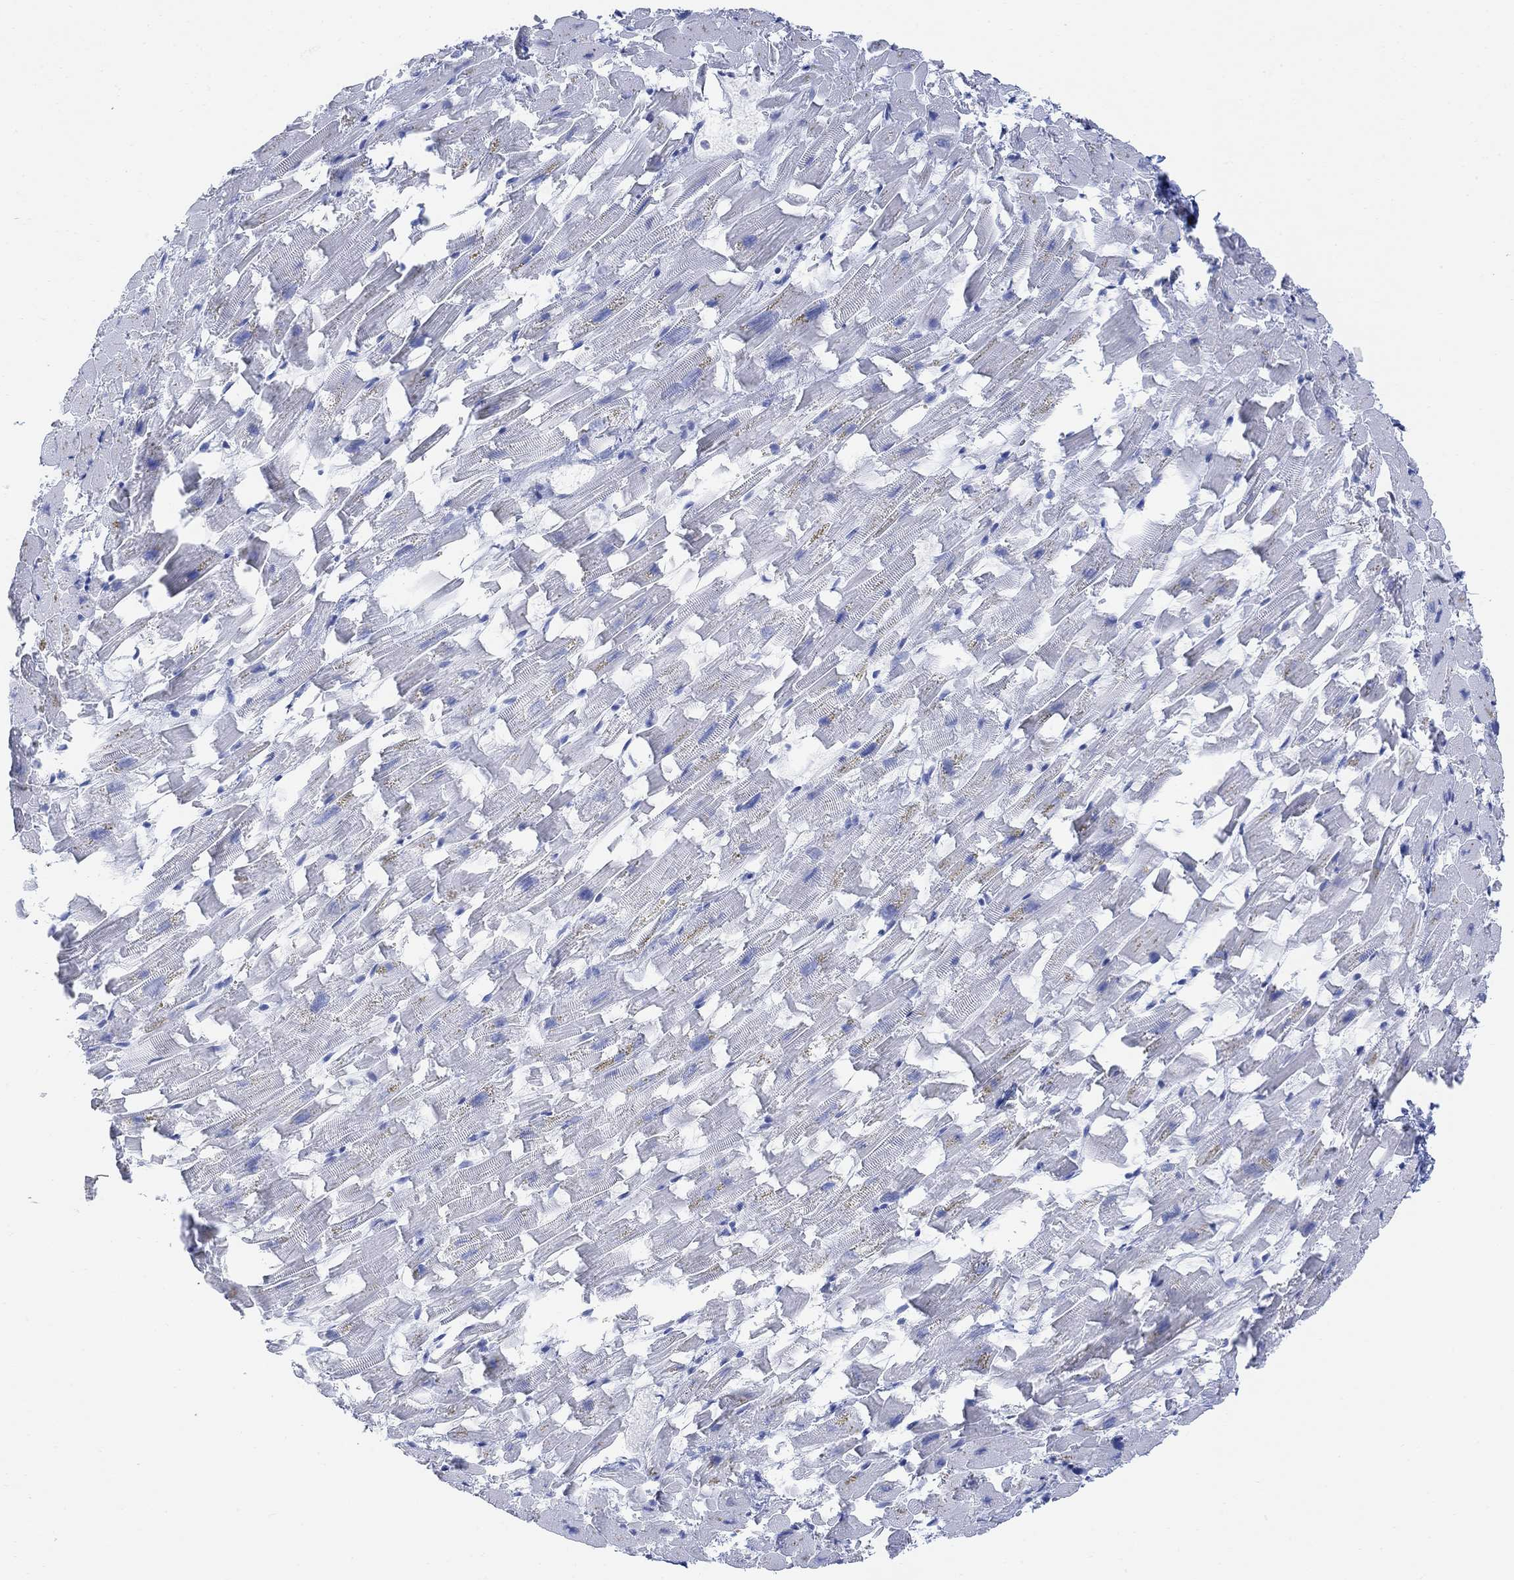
{"staining": {"intensity": "negative", "quantity": "none", "location": "none"}, "tissue": "heart muscle", "cell_type": "Cardiomyocytes", "image_type": "normal", "snomed": [{"axis": "morphology", "description": "Normal tissue, NOS"}, {"axis": "topography", "description": "Heart"}], "caption": "Human heart muscle stained for a protein using immunohistochemistry (IHC) exhibits no staining in cardiomyocytes.", "gene": "GNG13", "patient": {"sex": "female", "age": 64}}